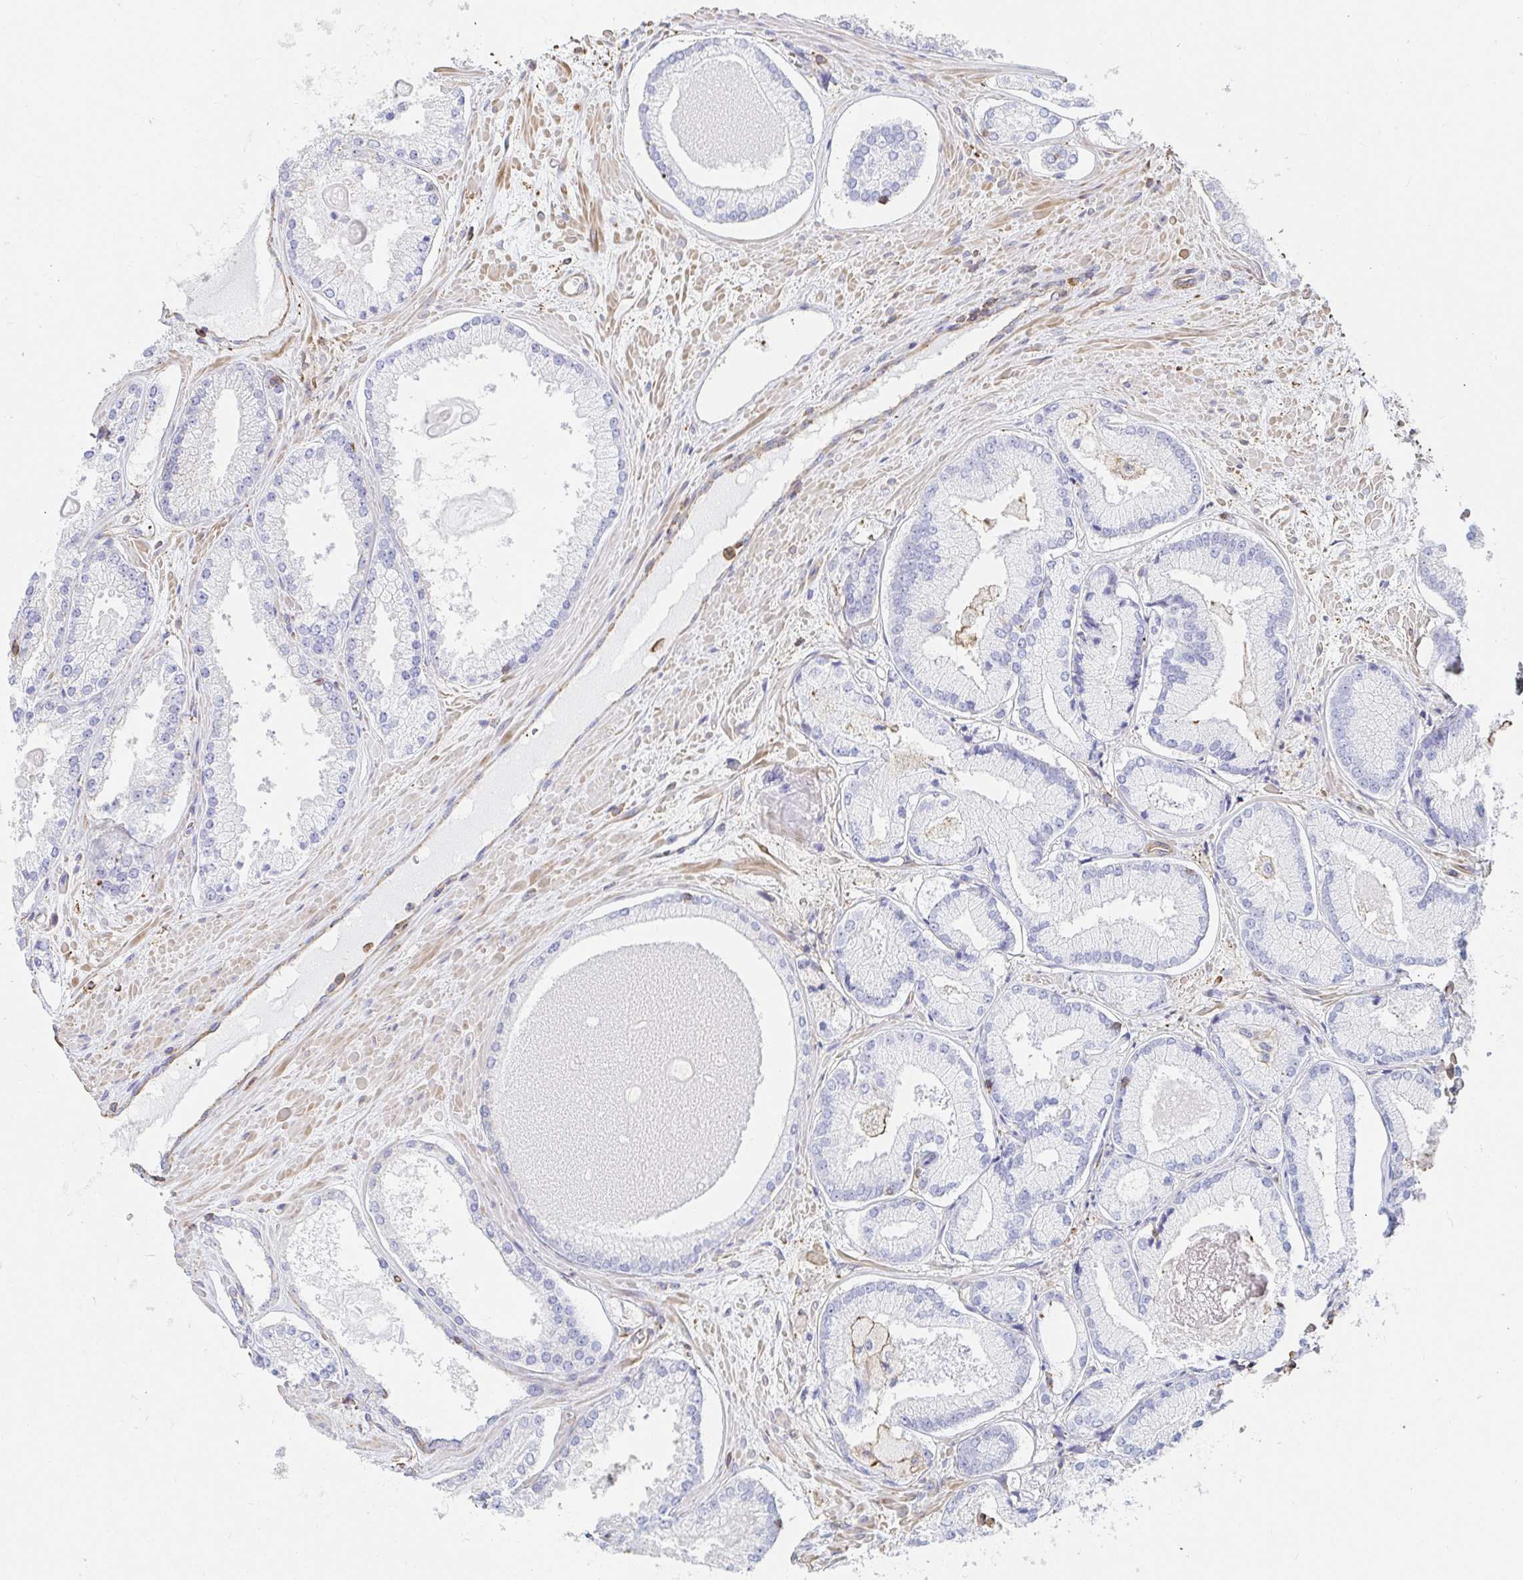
{"staining": {"intensity": "negative", "quantity": "none", "location": "none"}, "tissue": "prostate cancer", "cell_type": "Tumor cells", "image_type": "cancer", "snomed": [{"axis": "morphology", "description": "Adenocarcinoma, High grade"}, {"axis": "topography", "description": "Prostate"}], "caption": "Human prostate cancer (adenocarcinoma (high-grade)) stained for a protein using IHC demonstrates no staining in tumor cells.", "gene": "PTPN14", "patient": {"sex": "male", "age": 73}}